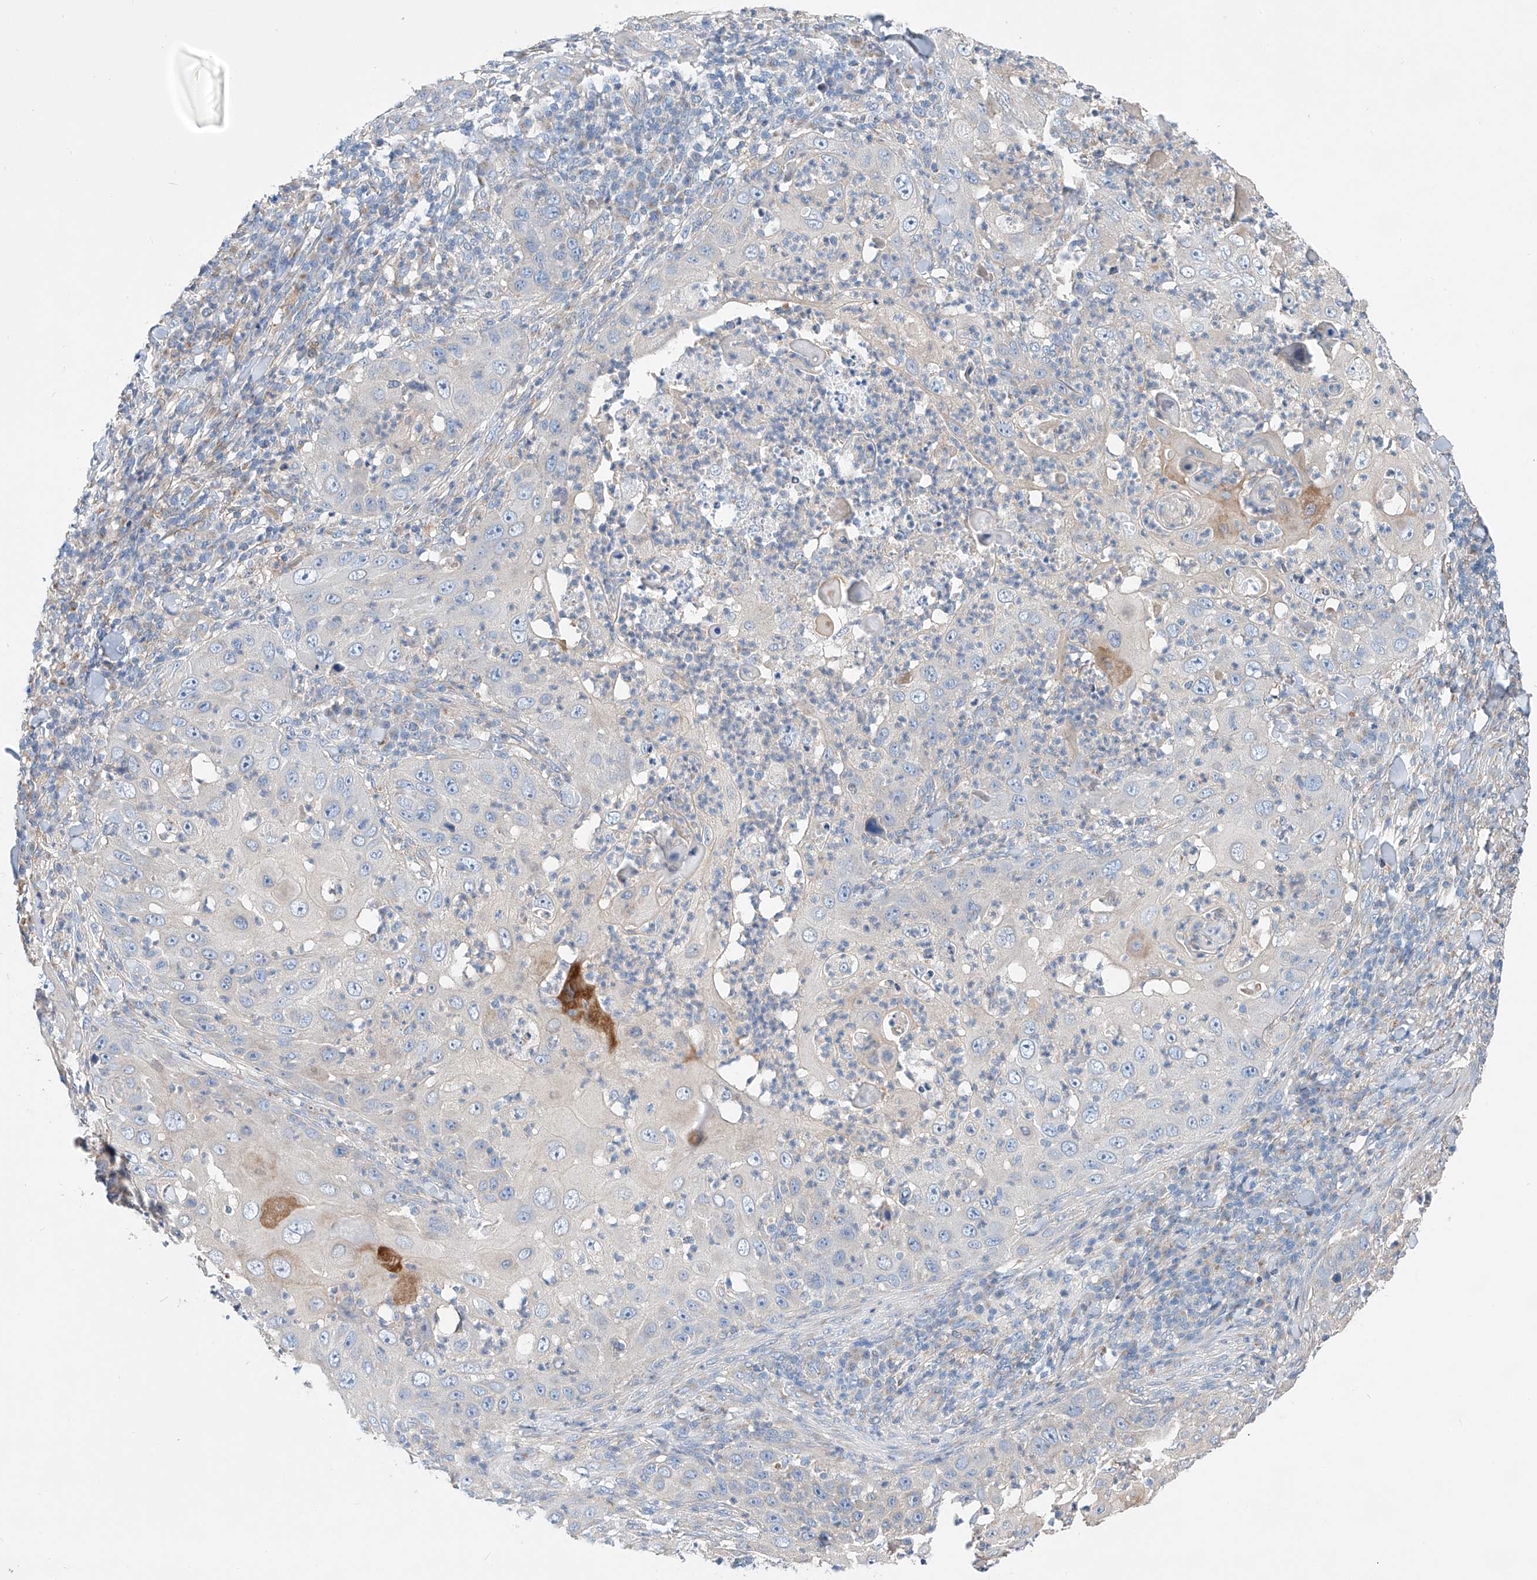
{"staining": {"intensity": "negative", "quantity": "none", "location": "none"}, "tissue": "skin cancer", "cell_type": "Tumor cells", "image_type": "cancer", "snomed": [{"axis": "morphology", "description": "Squamous cell carcinoma, NOS"}, {"axis": "topography", "description": "Skin"}], "caption": "Protein analysis of skin squamous cell carcinoma exhibits no significant expression in tumor cells.", "gene": "SLC22A7", "patient": {"sex": "female", "age": 44}}